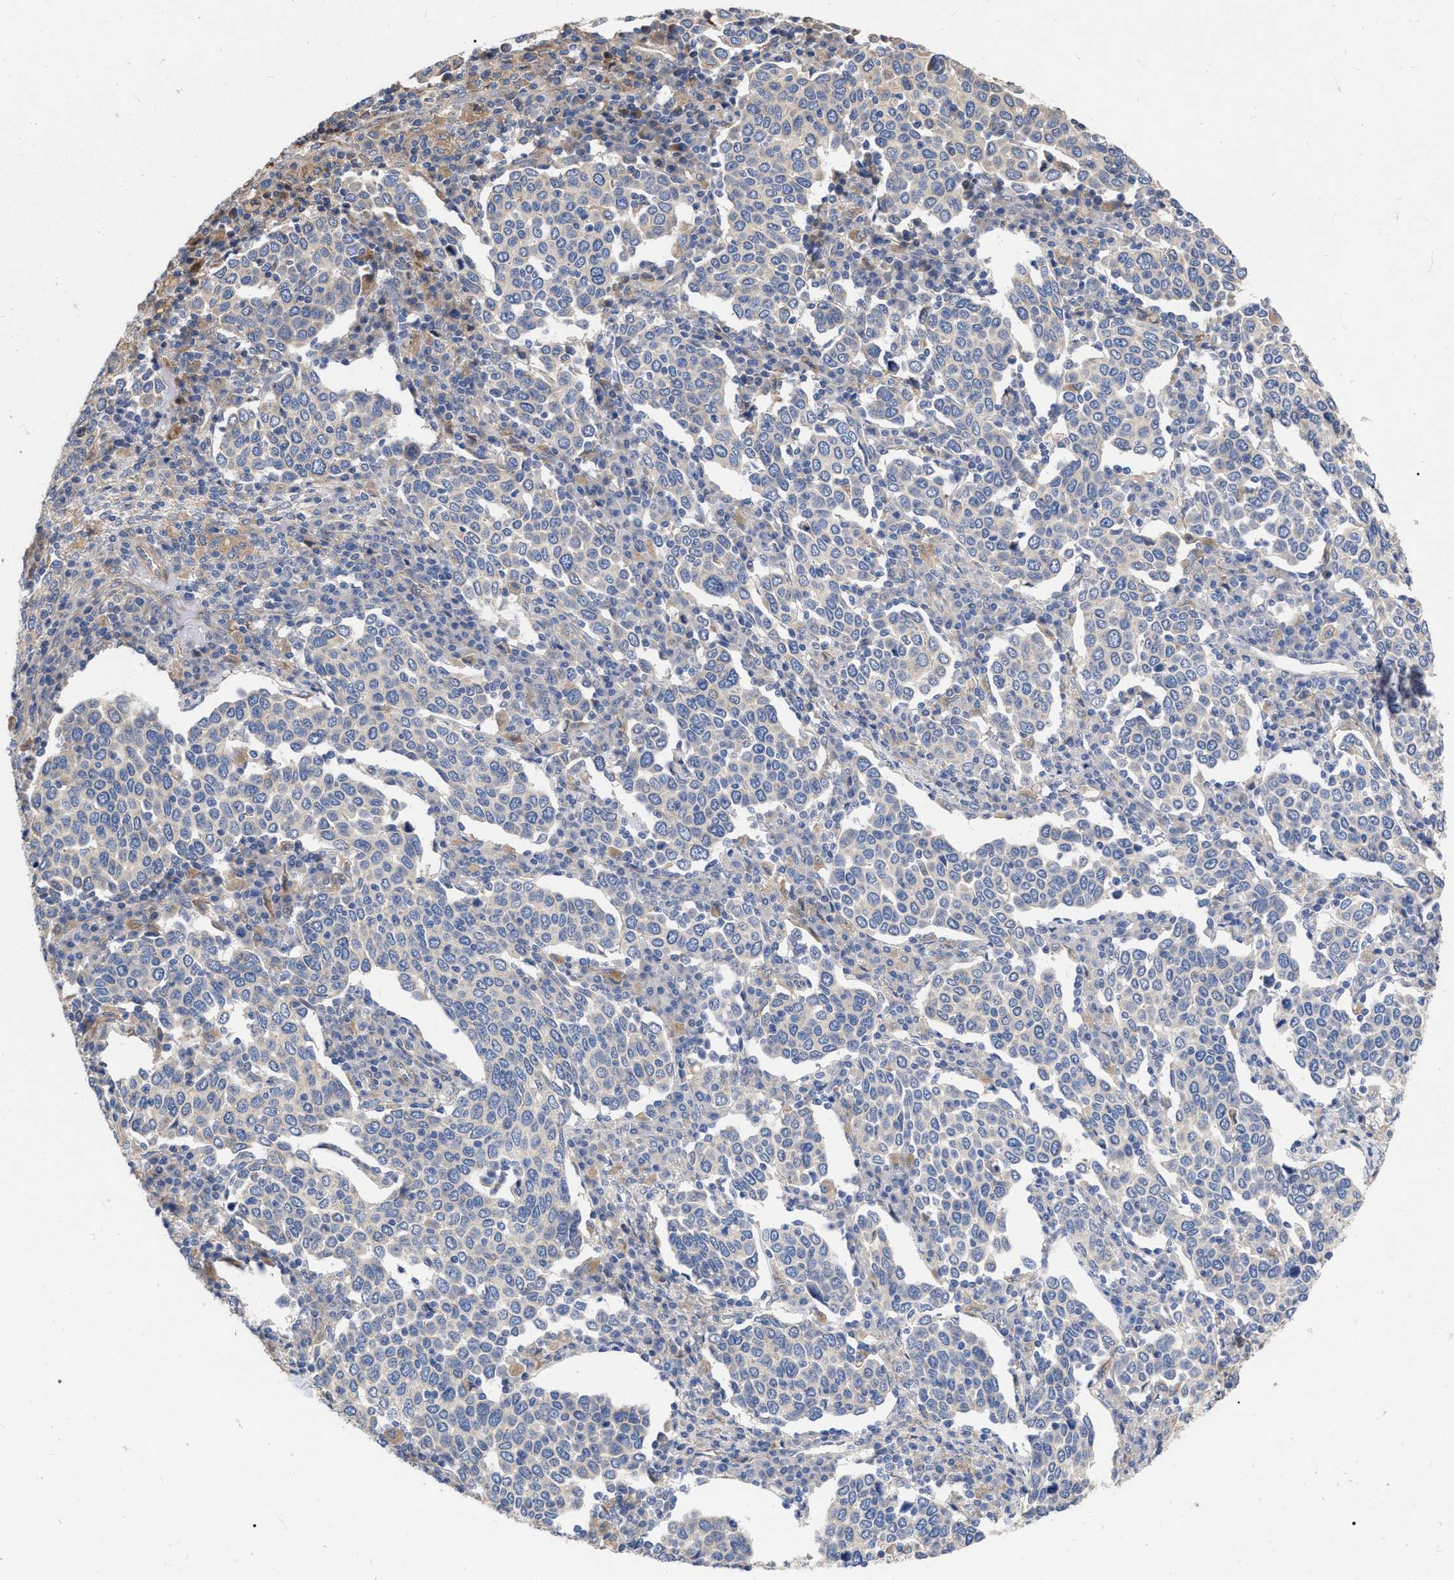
{"staining": {"intensity": "negative", "quantity": "none", "location": "none"}, "tissue": "cervical cancer", "cell_type": "Tumor cells", "image_type": "cancer", "snomed": [{"axis": "morphology", "description": "Squamous cell carcinoma, NOS"}, {"axis": "topography", "description": "Cervix"}], "caption": "There is no significant staining in tumor cells of cervical cancer (squamous cell carcinoma).", "gene": "MLST8", "patient": {"sex": "female", "age": 40}}